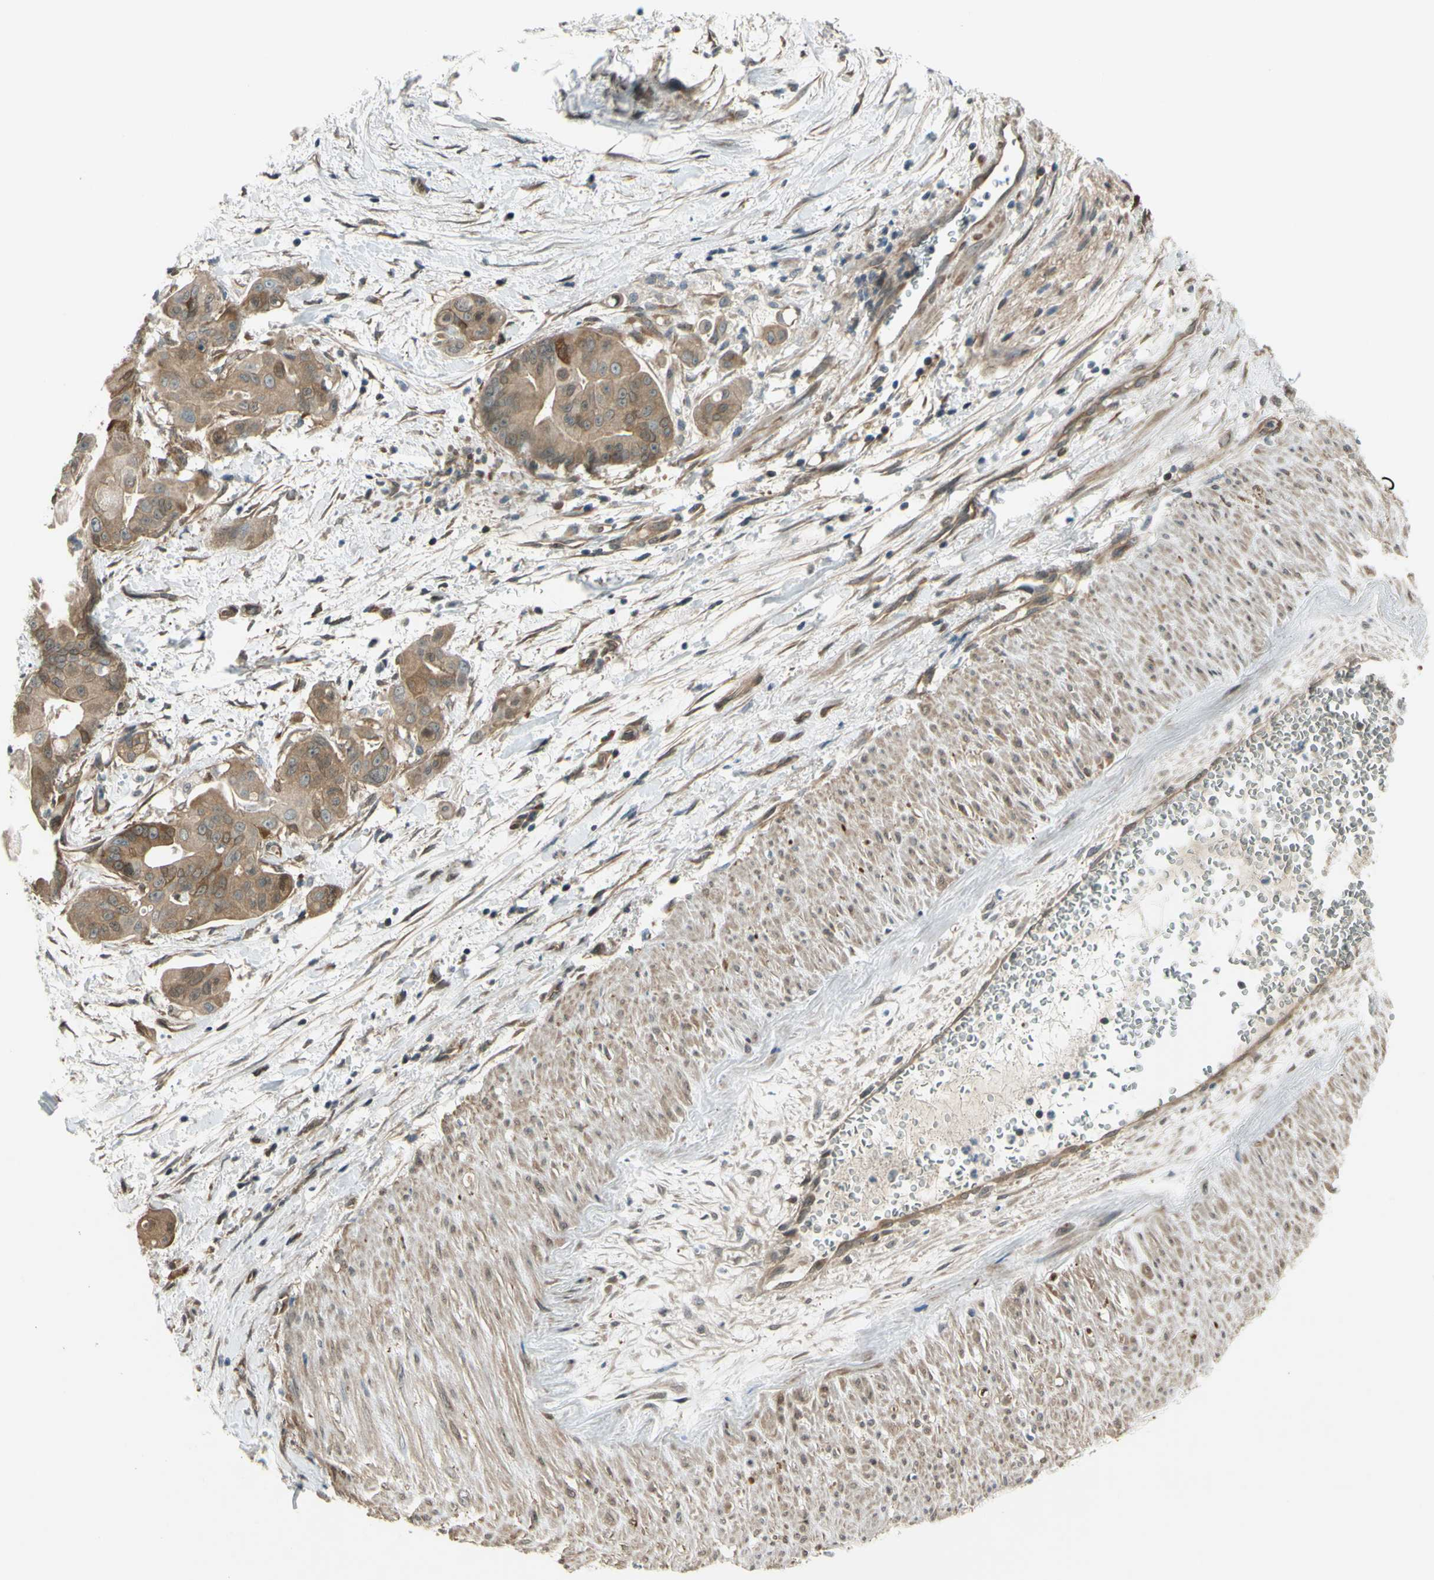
{"staining": {"intensity": "weak", "quantity": ">75%", "location": "cytoplasmic/membranous"}, "tissue": "pancreatic cancer", "cell_type": "Tumor cells", "image_type": "cancer", "snomed": [{"axis": "morphology", "description": "Adenocarcinoma, NOS"}, {"axis": "topography", "description": "Pancreas"}], "caption": "Pancreatic cancer stained for a protein reveals weak cytoplasmic/membranous positivity in tumor cells.", "gene": "YWHAQ", "patient": {"sex": "female", "age": 75}}